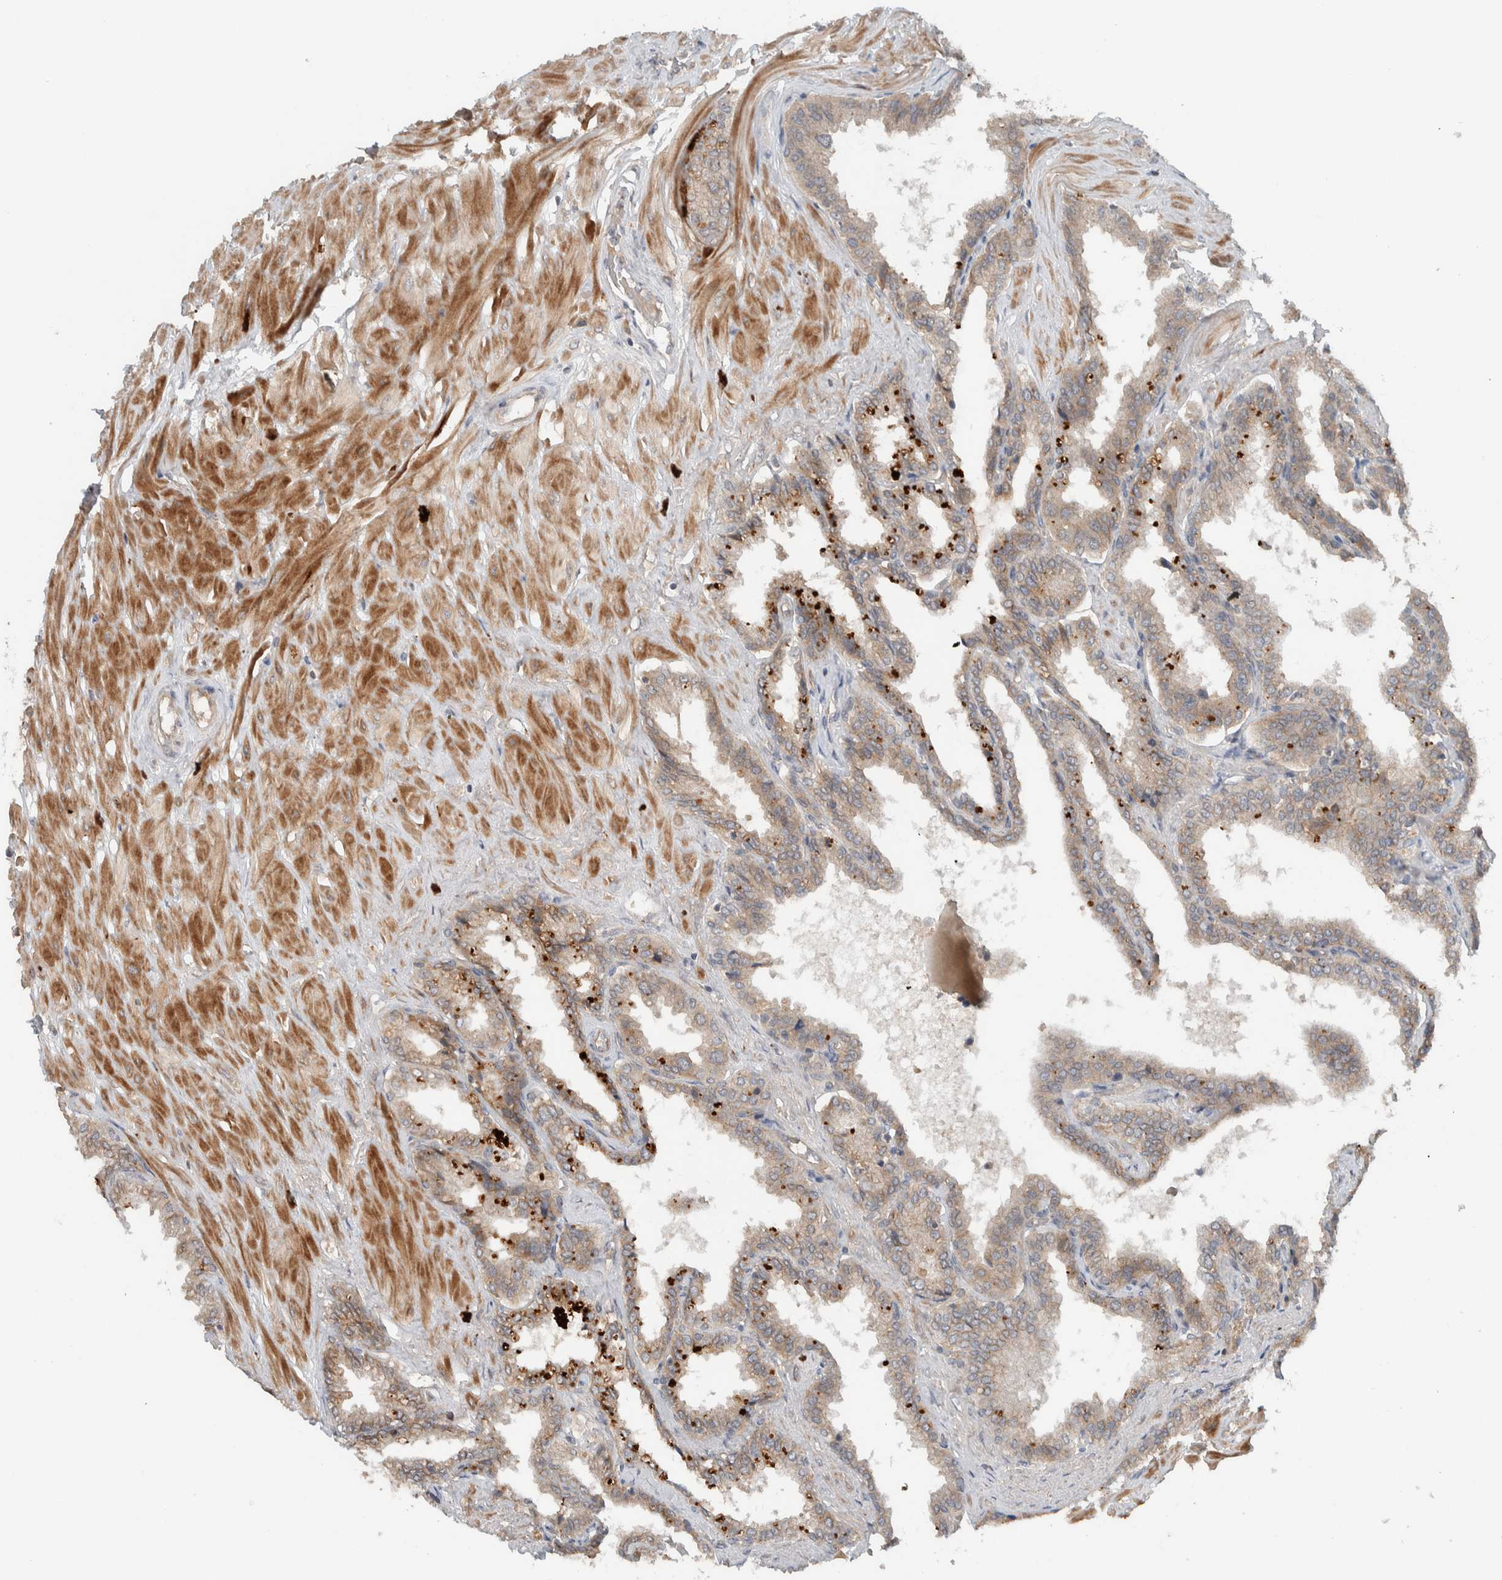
{"staining": {"intensity": "weak", "quantity": ">75%", "location": "cytoplasmic/membranous"}, "tissue": "seminal vesicle", "cell_type": "Glandular cells", "image_type": "normal", "snomed": [{"axis": "morphology", "description": "Normal tissue, NOS"}, {"axis": "topography", "description": "Seminal veicle"}], "caption": "DAB (3,3'-diaminobenzidine) immunohistochemical staining of unremarkable human seminal vesicle demonstrates weak cytoplasmic/membranous protein positivity in about >75% of glandular cells.", "gene": "ARMC7", "patient": {"sex": "male", "age": 46}}